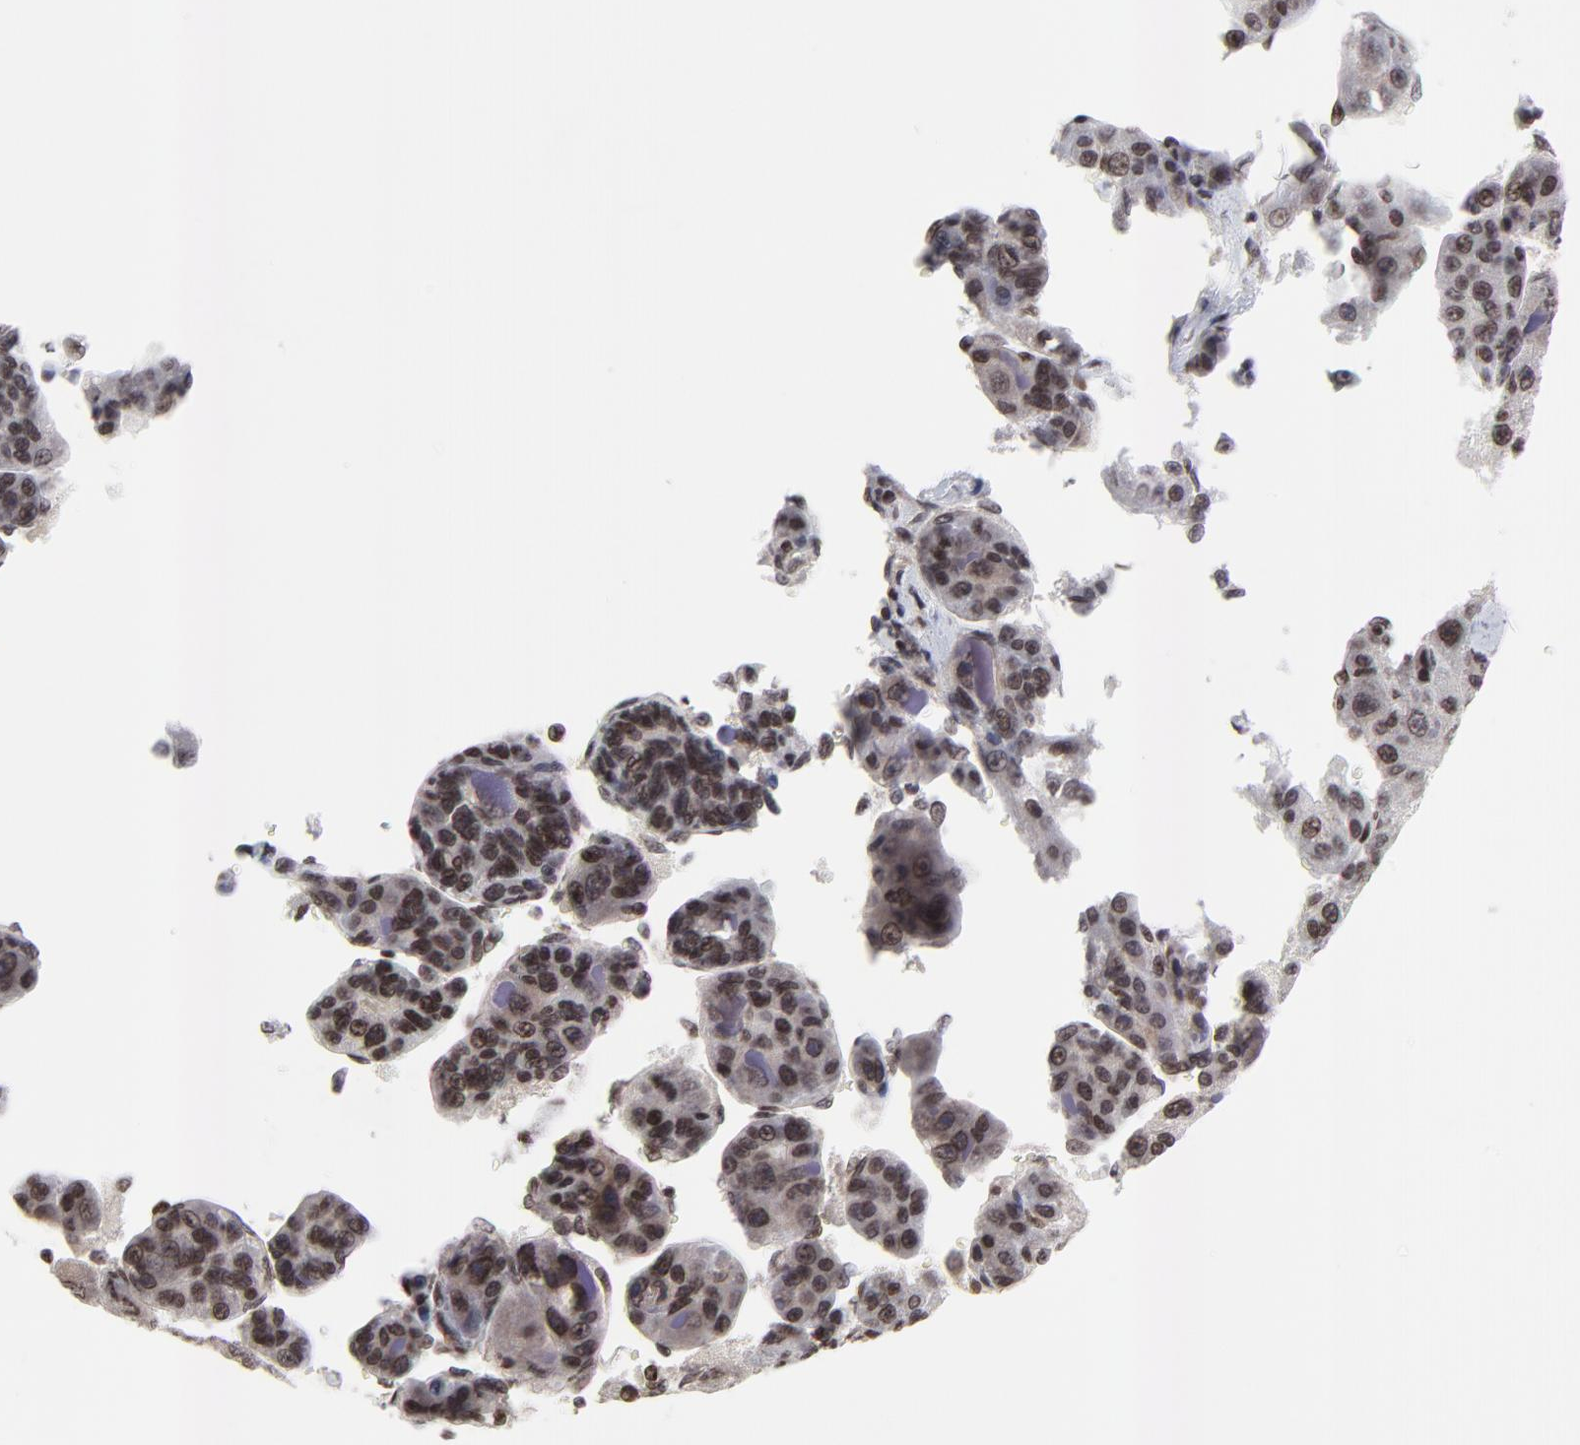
{"staining": {"intensity": "moderate", "quantity": ">75%", "location": "cytoplasmic/membranous,nuclear"}, "tissue": "liver cancer", "cell_type": "Tumor cells", "image_type": "cancer", "snomed": [{"axis": "morphology", "description": "Carcinoma, Hepatocellular, NOS"}, {"axis": "topography", "description": "Liver"}], "caption": "Liver cancer stained with DAB immunohistochemistry reveals medium levels of moderate cytoplasmic/membranous and nuclear staining in about >75% of tumor cells.", "gene": "ZNF777", "patient": {"sex": "male", "age": 76}}